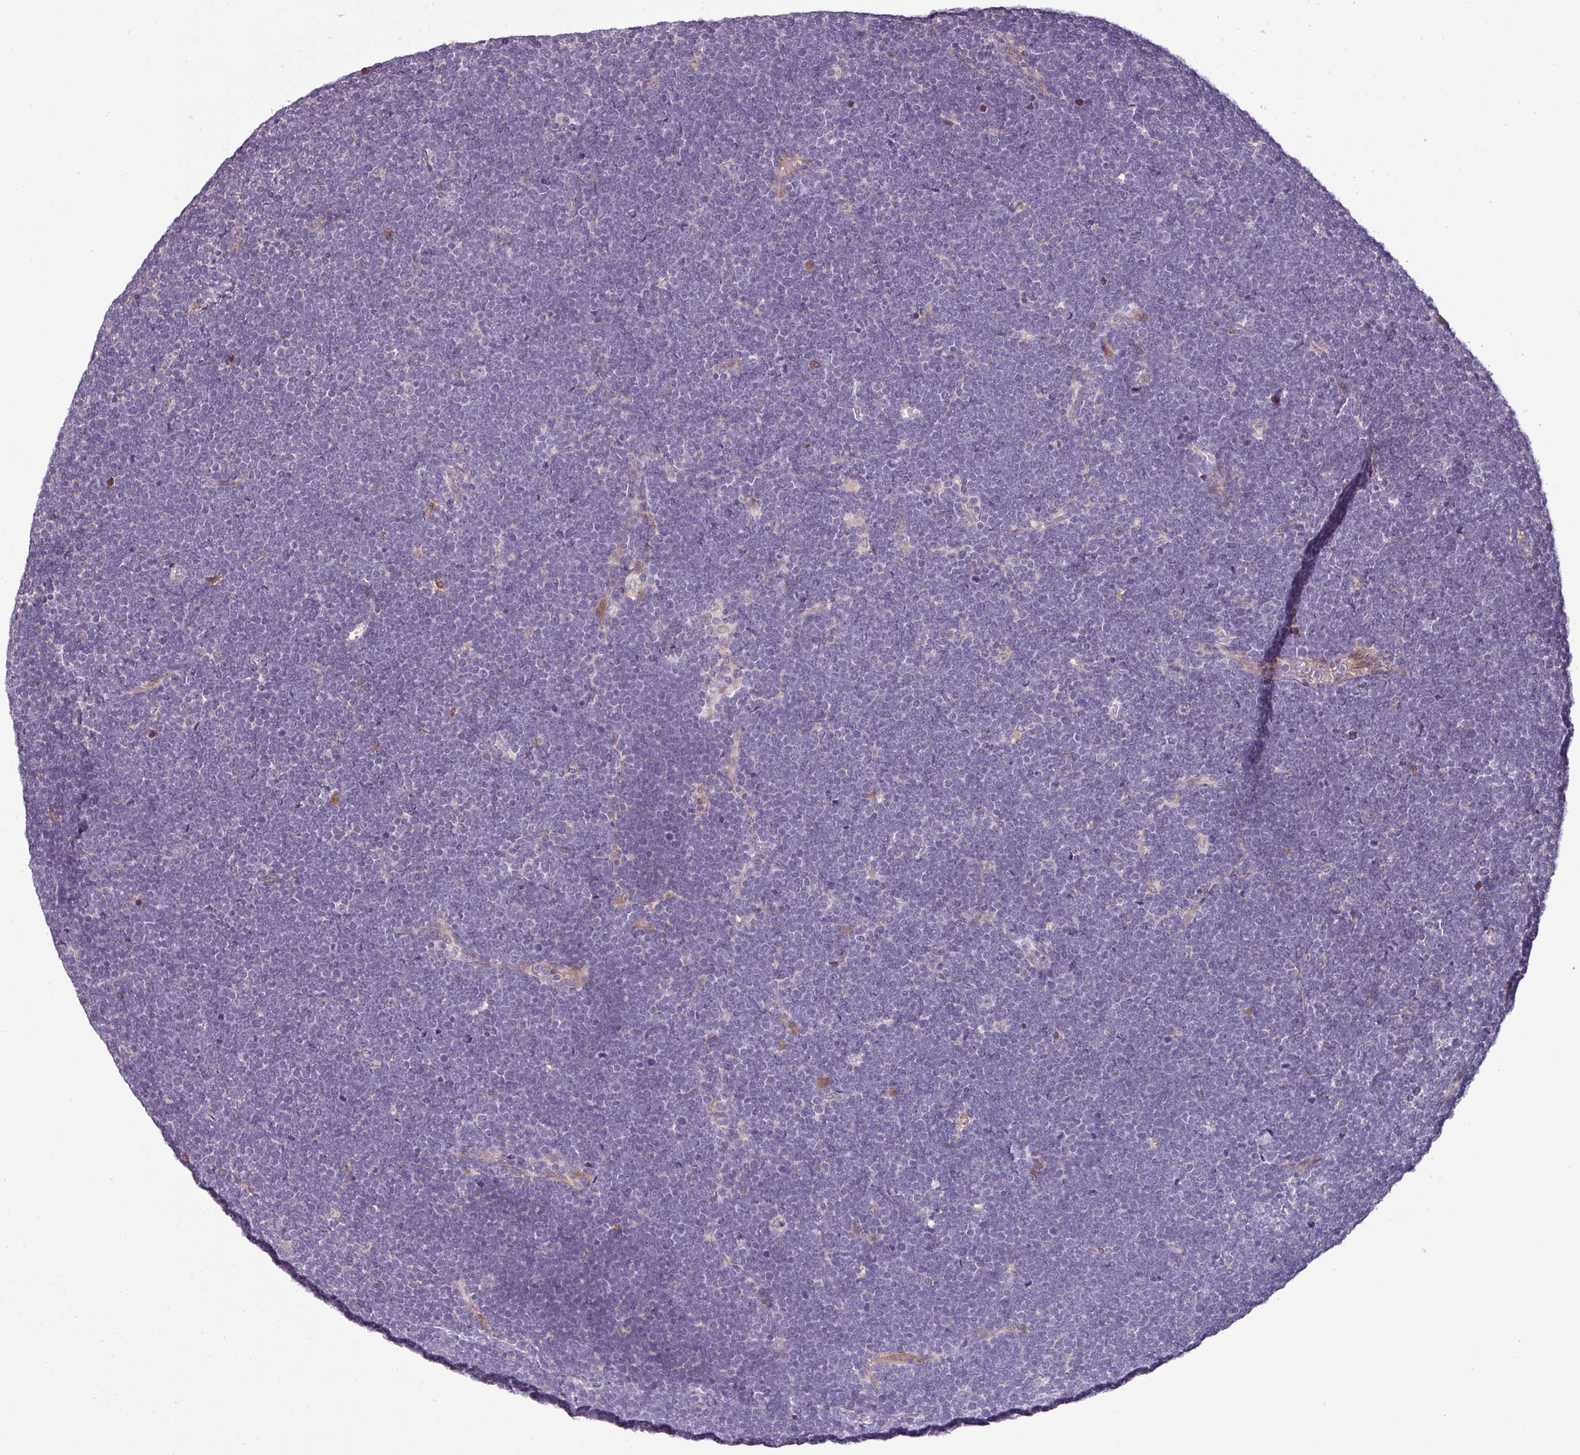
{"staining": {"intensity": "negative", "quantity": "none", "location": "none"}, "tissue": "lymphoma", "cell_type": "Tumor cells", "image_type": "cancer", "snomed": [{"axis": "morphology", "description": "Malignant lymphoma, non-Hodgkin's type, High grade"}, {"axis": "topography", "description": "Lymph node"}], "caption": "Tumor cells are negative for protein expression in human high-grade malignant lymphoma, non-Hodgkin's type.", "gene": "SPCS3", "patient": {"sex": "male", "age": 13}}